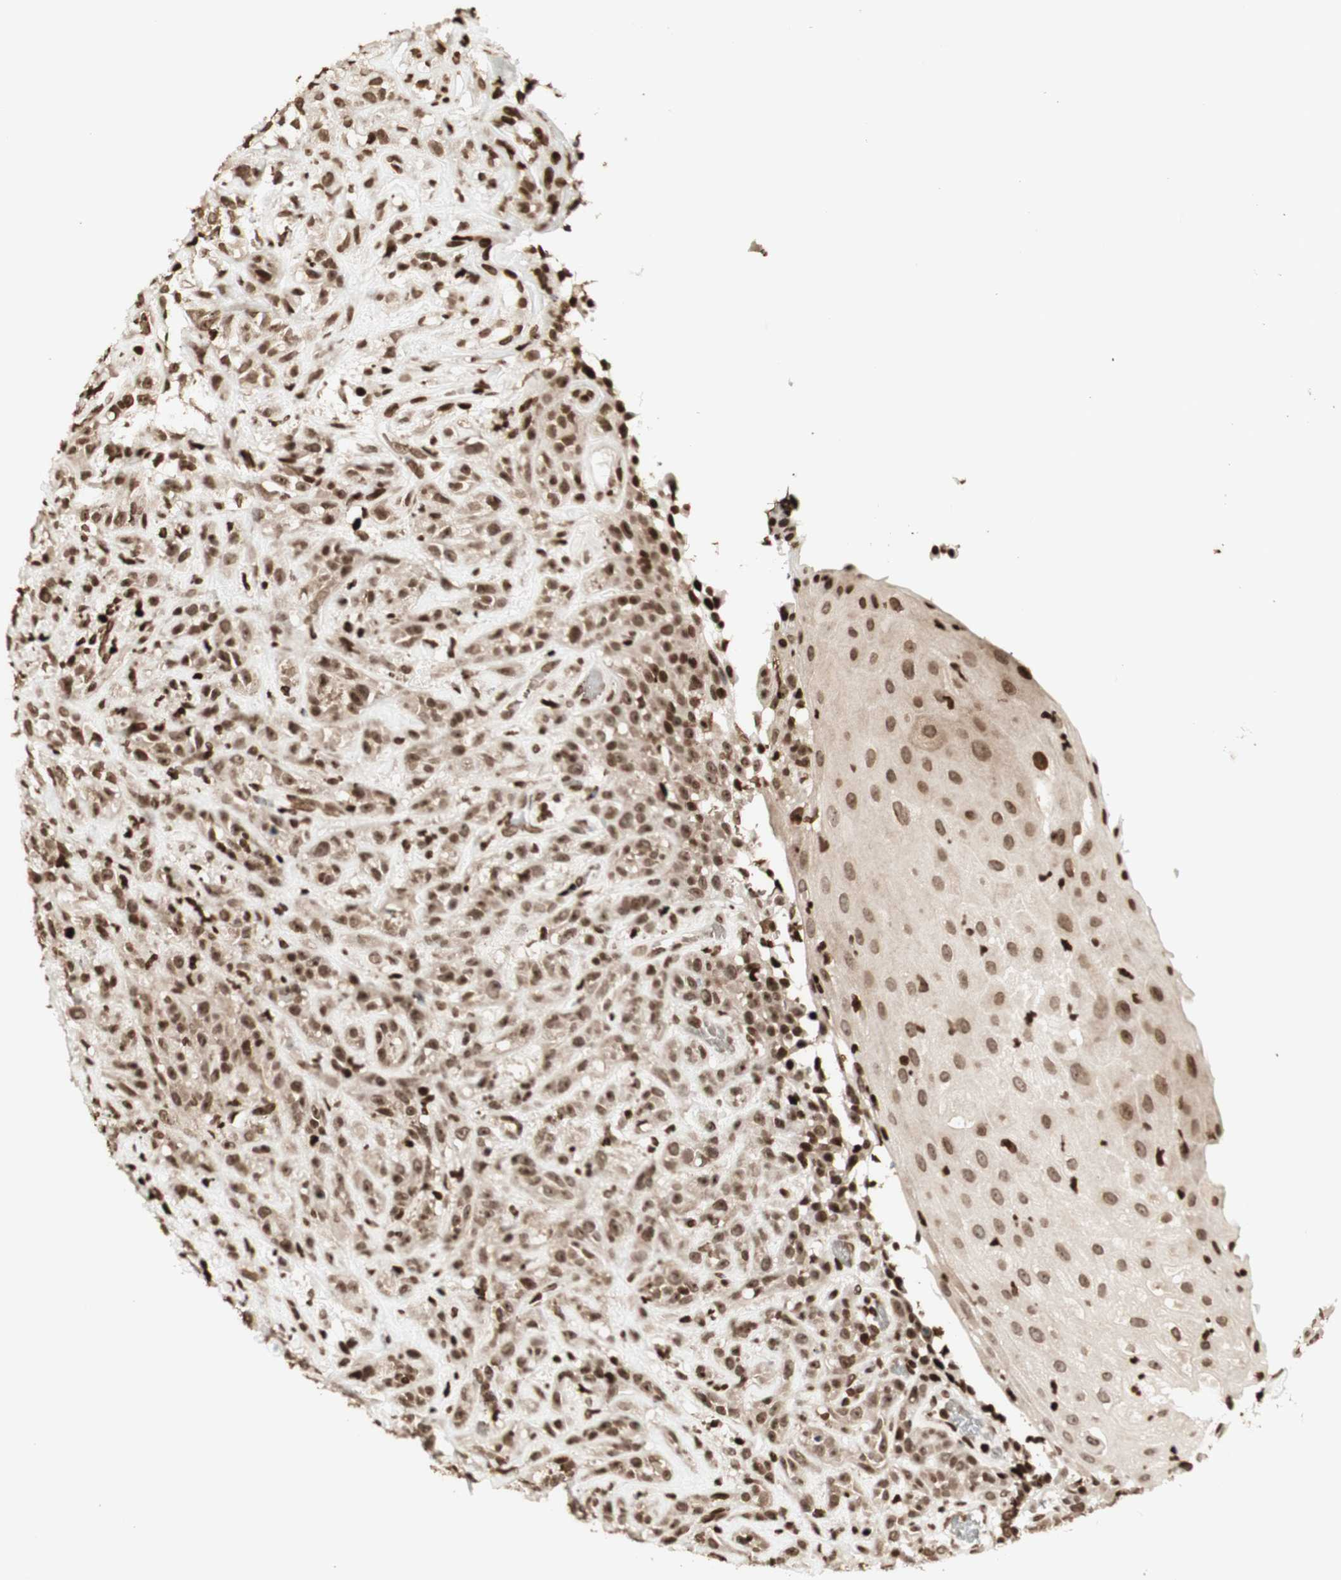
{"staining": {"intensity": "strong", "quantity": ">75%", "location": "cytoplasmic/membranous,nuclear"}, "tissue": "head and neck cancer", "cell_type": "Tumor cells", "image_type": "cancer", "snomed": [{"axis": "morphology", "description": "Normal tissue, NOS"}, {"axis": "morphology", "description": "Squamous cell carcinoma, NOS"}, {"axis": "topography", "description": "Cartilage tissue"}, {"axis": "topography", "description": "Head-Neck"}], "caption": "DAB immunohistochemical staining of head and neck cancer (squamous cell carcinoma) reveals strong cytoplasmic/membranous and nuclear protein positivity in approximately >75% of tumor cells. (Brightfield microscopy of DAB IHC at high magnification).", "gene": "NCAPD2", "patient": {"sex": "male", "age": 62}}